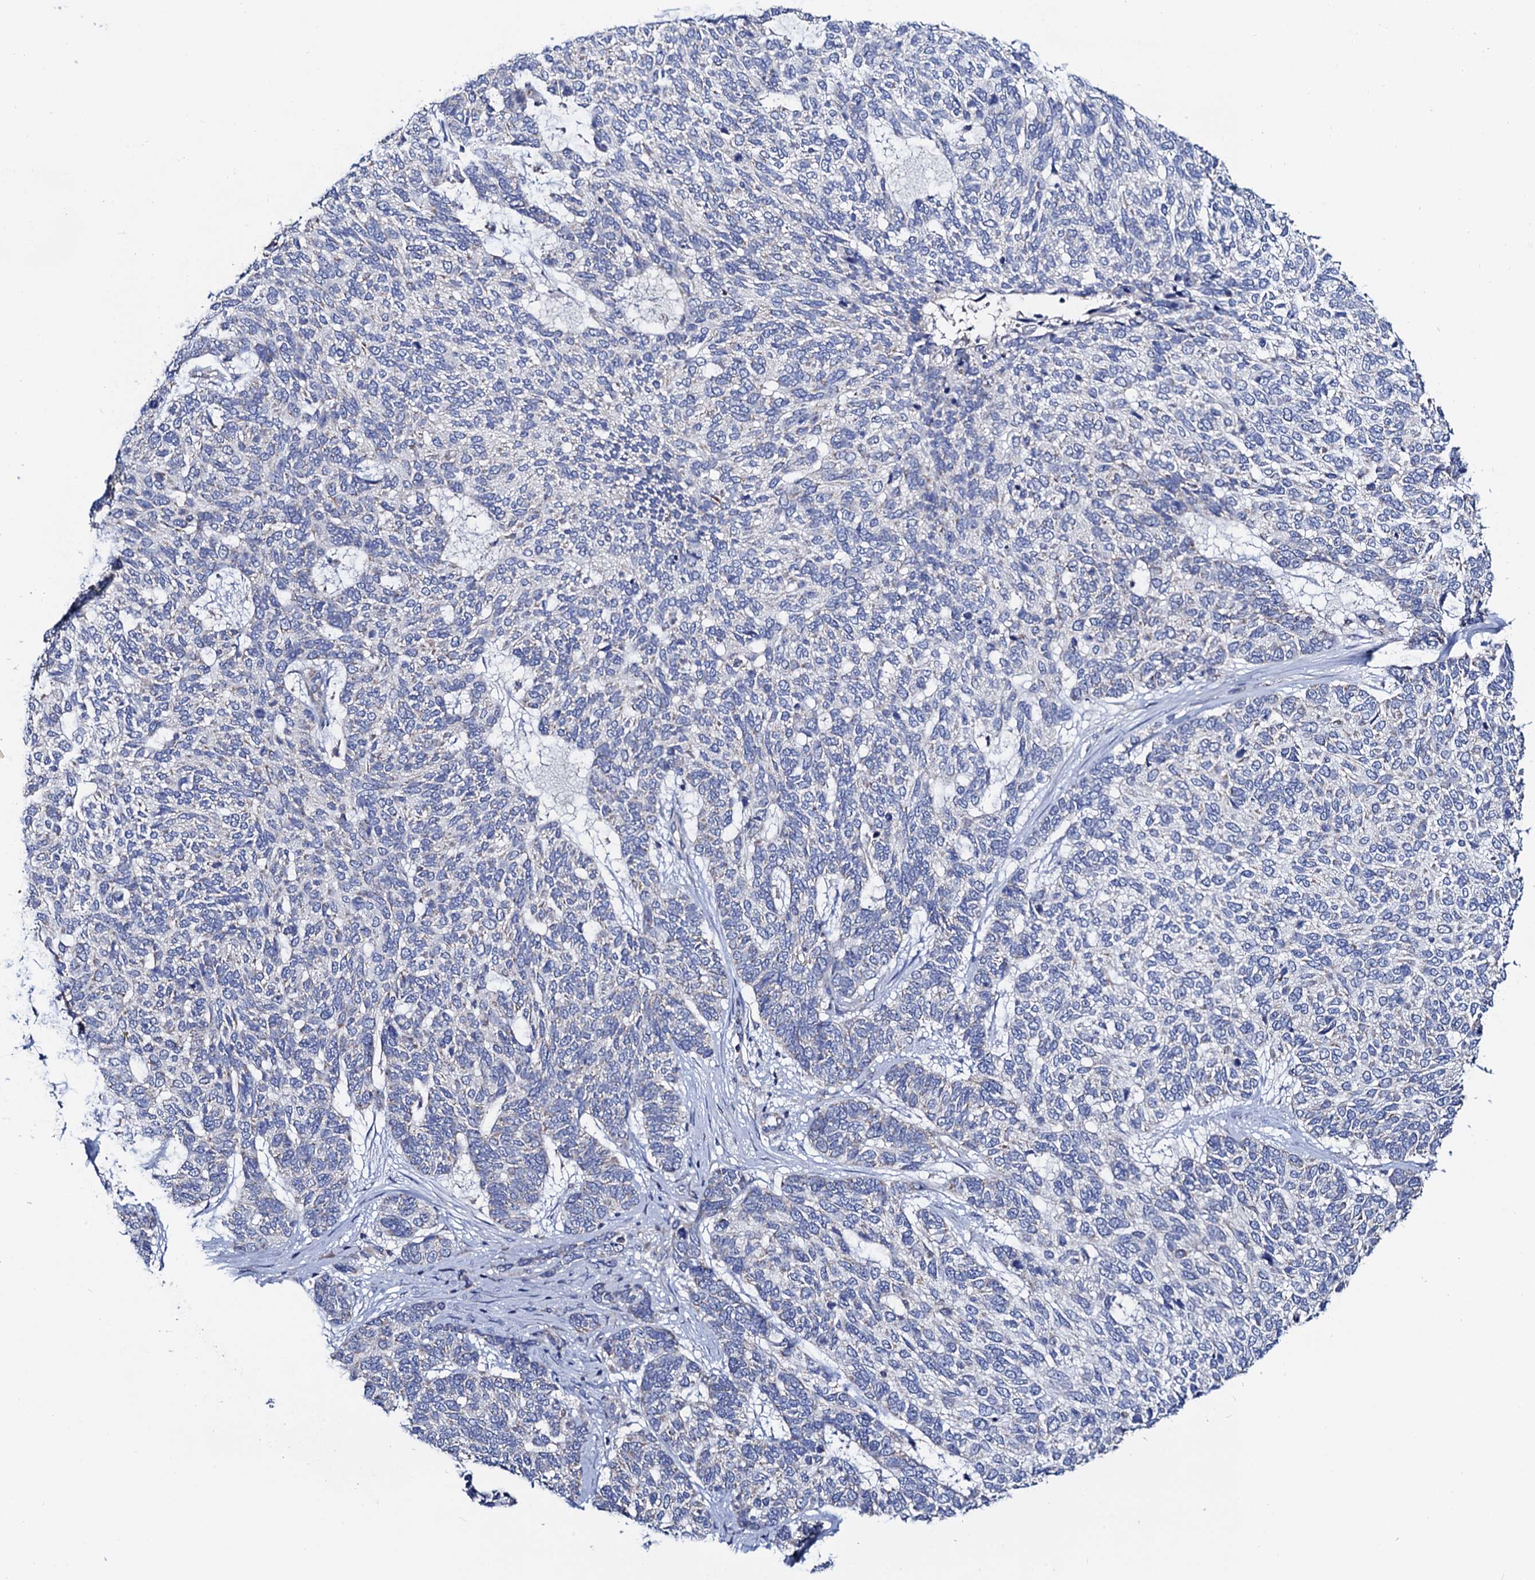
{"staining": {"intensity": "negative", "quantity": "none", "location": "none"}, "tissue": "skin cancer", "cell_type": "Tumor cells", "image_type": "cancer", "snomed": [{"axis": "morphology", "description": "Basal cell carcinoma"}, {"axis": "topography", "description": "Skin"}], "caption": "High magnification brightfield microscopy of basal cell carcinoma (skin) stained with DAB (3,3'-diaminobenzidine) (brown) and counterstained with hematoxylin (blue): tumor cells show no significant positivity.", "gene": "MRPL48", "patient": {"sex": "female", "age": 65}}